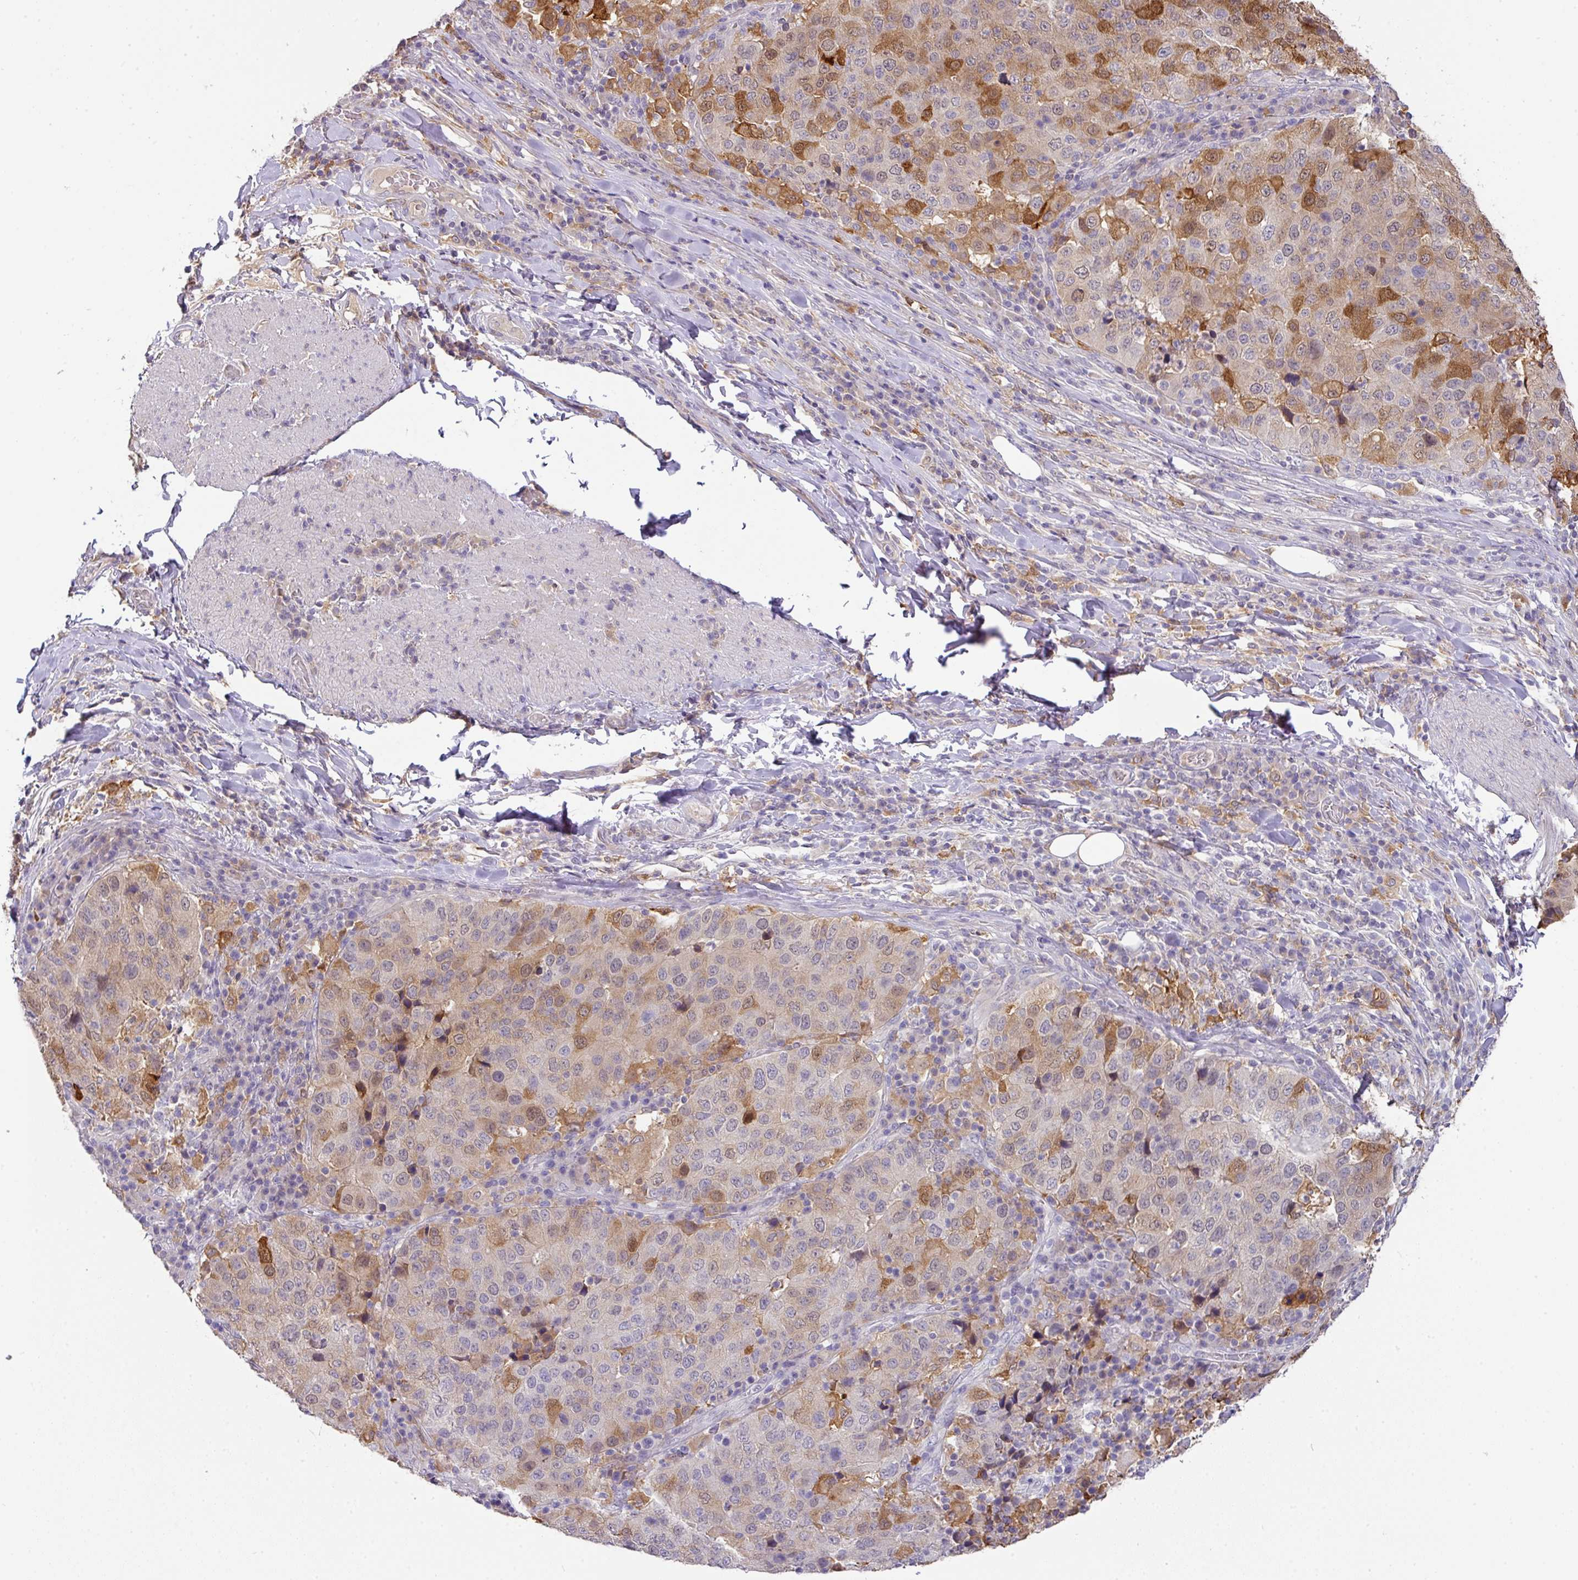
{"staining": {"intensity": "moderate", "quantity": "25%-75%", "location": "cytoplasmic/membranous,nuclear"}, "tissue": "stomach cancer", "cell_type": "Tumor cells", "image_type": "cancer", "snomed": [{"axis": "morphology", "description": "Adenocarcinoma, NOS"}, {"axis": "topography", "description": "Stomach"}], "caption": "Immunohistochemical staining of human adenocarcinoma (stomach) displays moderate cytoplasmic/membranous and nuclear protein positivity in about 25%-75% of tumor cells. (DAB IHC, brown staining for protein, blue staining for nuclei).", "gene": "GCNT7", "patient": {"sex": "male", "age": 71}}